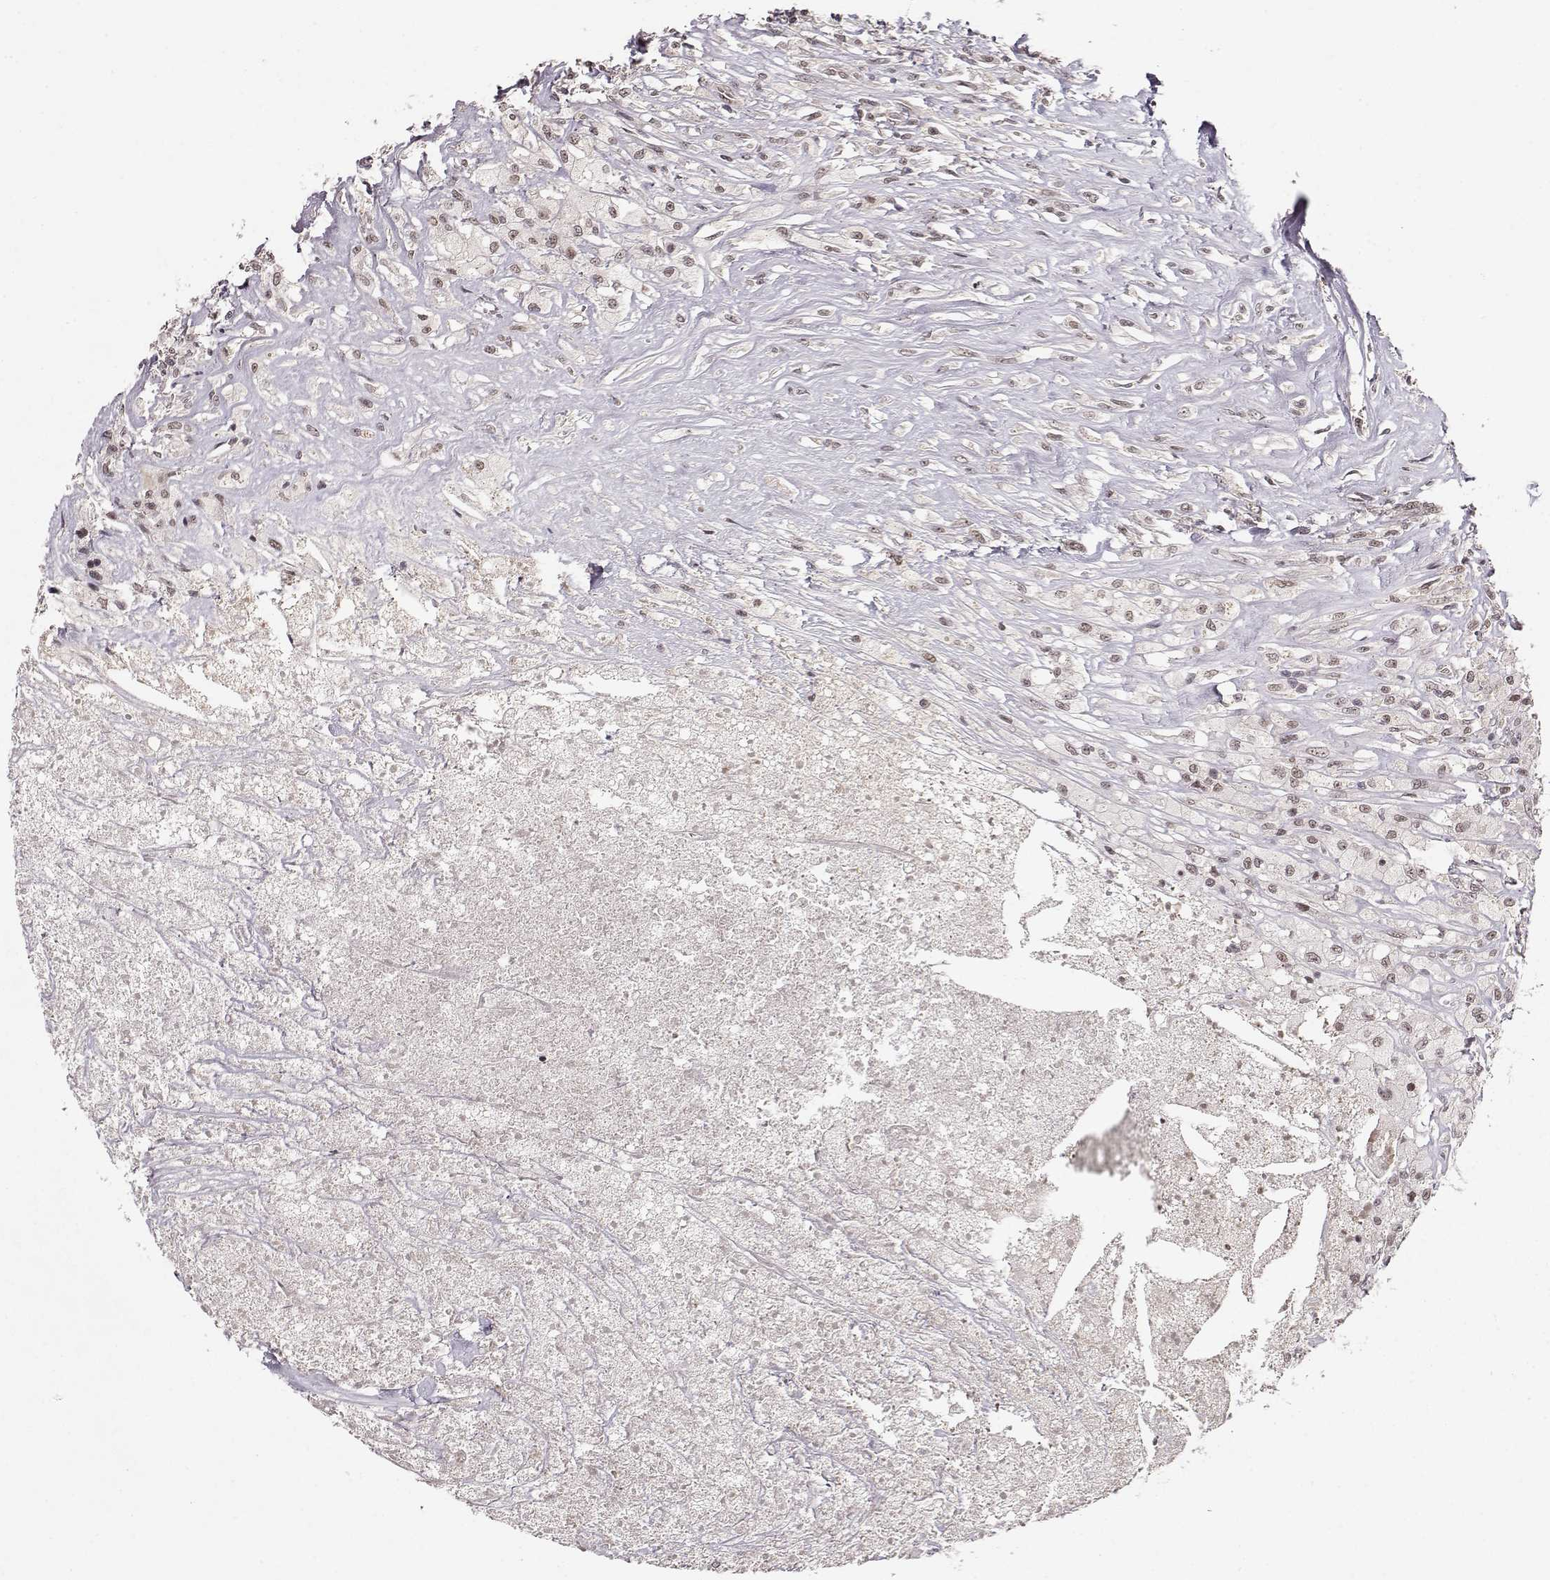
{"staining": {"intensity": "weak", "quantity": "<25%", "location": "nuclear"}, "tissue": "testis cancer", "cell_type": "Tumor cells", "image_type": "cancer", "snomed": [{"axis": "morphology", "description": "Necrosis, NOS"}, {"axis": "morphology", "description": "Carcinoma, Embryonal, NOS"}, {"axis": "topography", "description": "Testis"}], "caption": "This is a image of immunohistochemistry (IHC) staining of testis cancer, which shows no expression in tumor cells.", "gene": "CSNK2A1", "patient": {"sex": "male", "age": 19}}